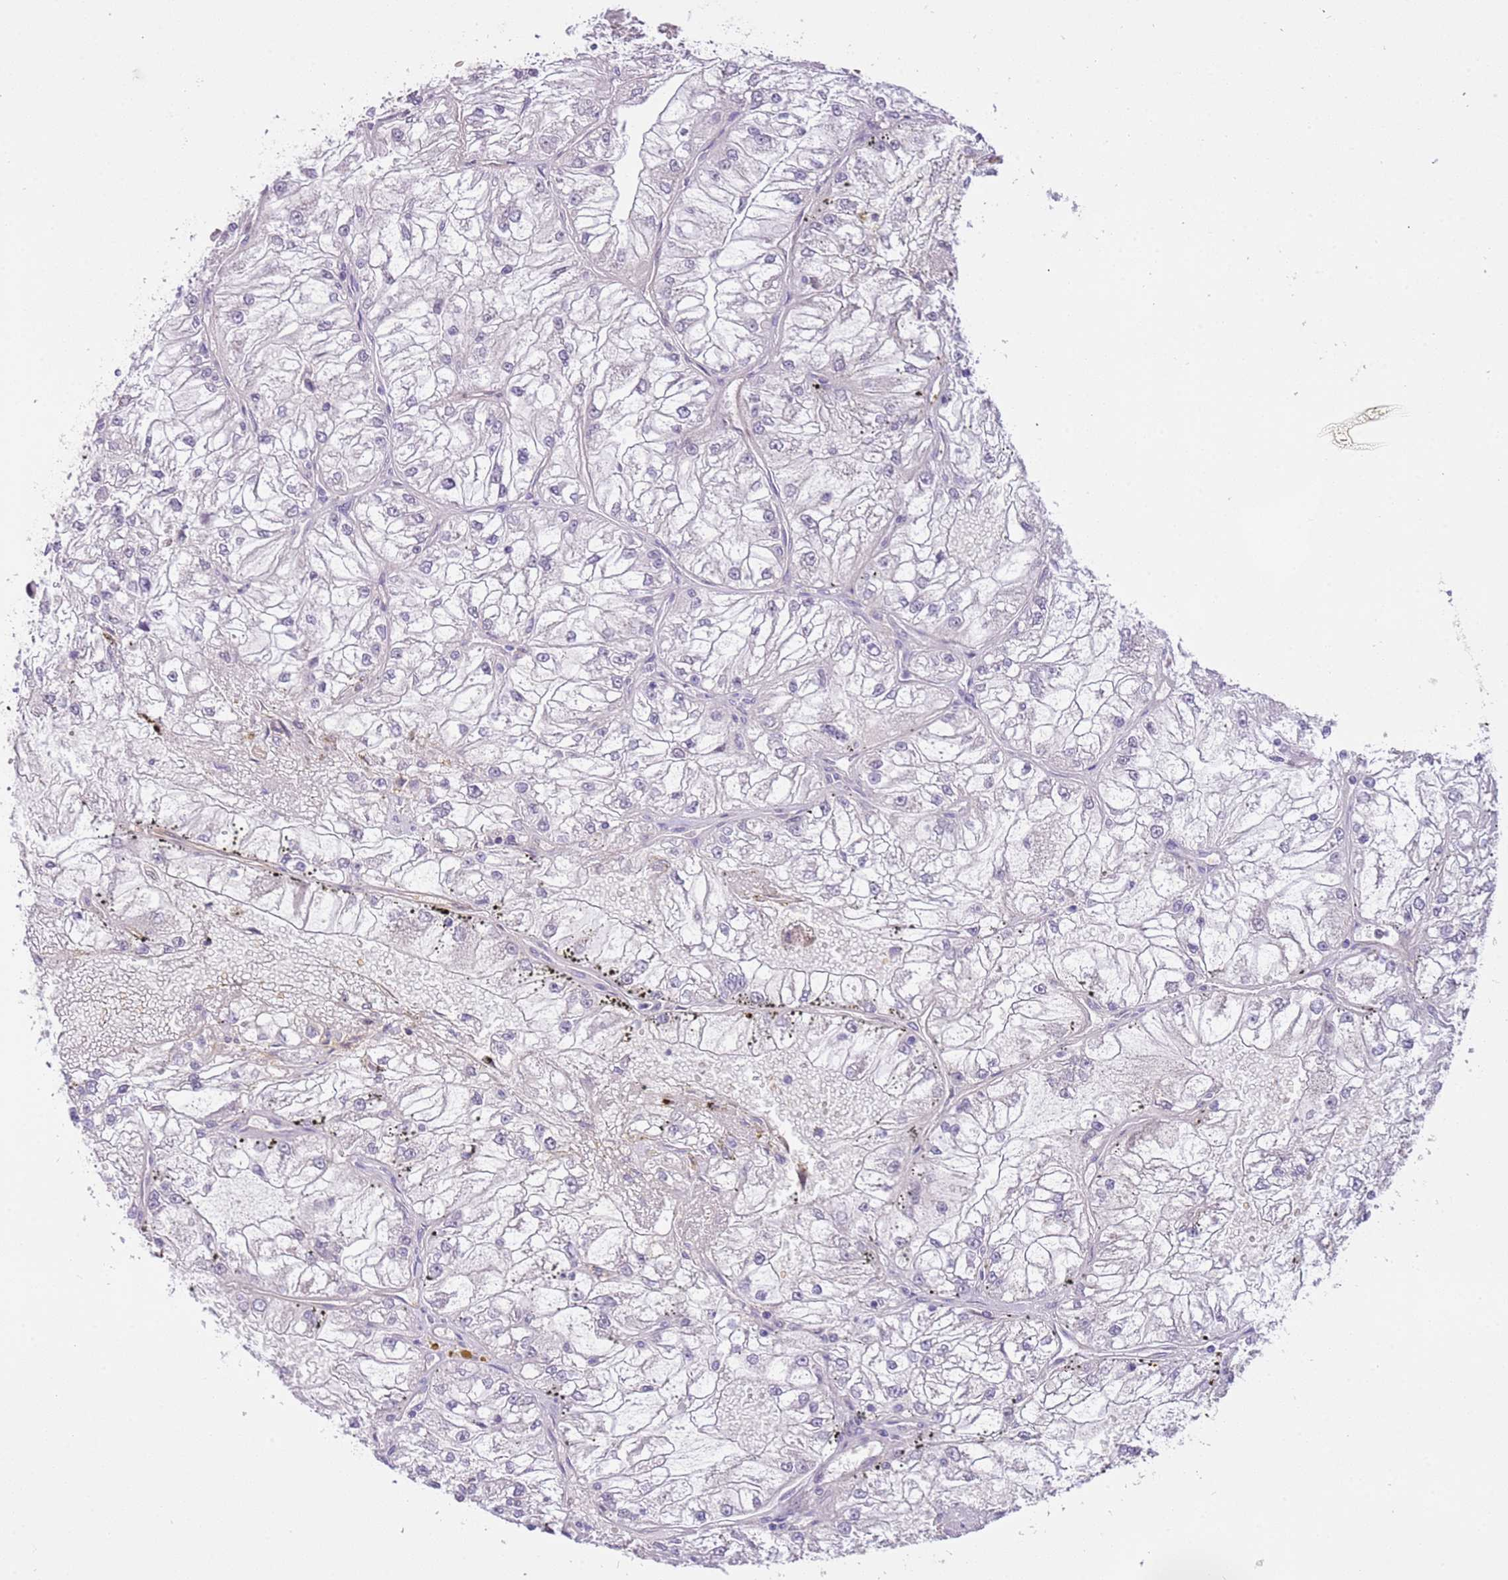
{"staining": {"intensity": "negative", "quantity": "none", "location": "none"}, "tissue": "renal cancer", "cell_type": "Tumor cells", "image_type": "cancer", "snomed": [{"axis": "morphology", "description": "Adenocarcinoma, NOS"}, {"axis": "topography", "description": "Kidney"}], "caption": "IHC photomicrograph of human adenocarcinoma (renal) stained for a protein (brown), which reveals no positivity in tumor cells. Brightfield microscopy of immunohistochemistry stained with DAB (3,3'-diaminobenzidine) (brown) and hematoxylin (blue), captured at high magnification.", "gene": "MAGEF1", "patient": {"sex": "female", "age": 72}}